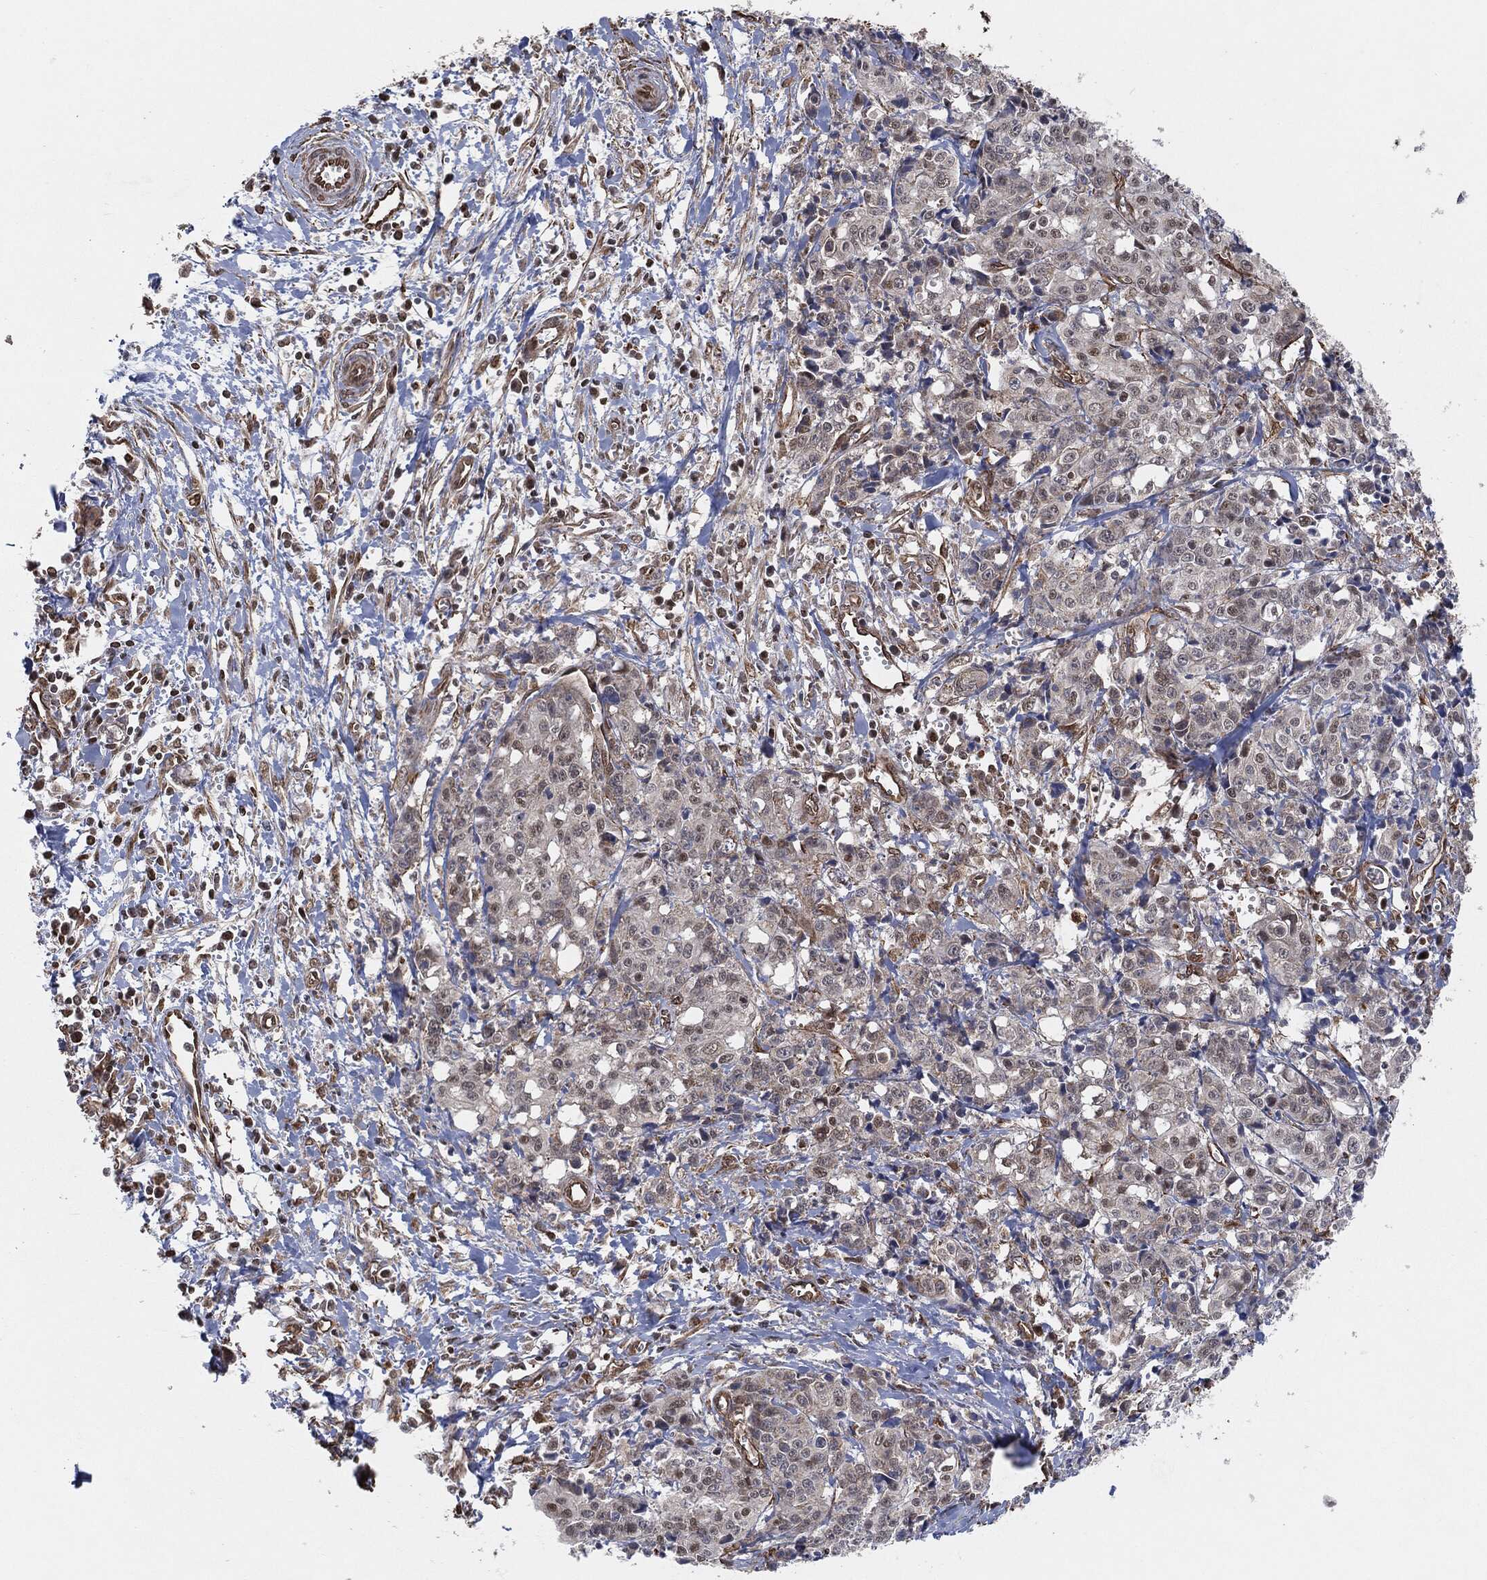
{"staining": {"intensity": "moderate", "quantity": "<25%", "location": "nuclear"}, "tissue": "pancreatic cancer", "cell_type": "Tumor cells", "image_type": "cancer", "snomed": [{"axis": "morphology", "description": "Adenocarcinoma, NOS"}, {"axis": "topography", "description": "Pancreas"}], "caption": "Brown immunohistochemical staining in adenocarcinoma (pancreatic) displays moderate nuclear expression in approximately <25% of tumor cells.", "gene": "TP53RK", "patient": {"sex": "male", "age": 64}}